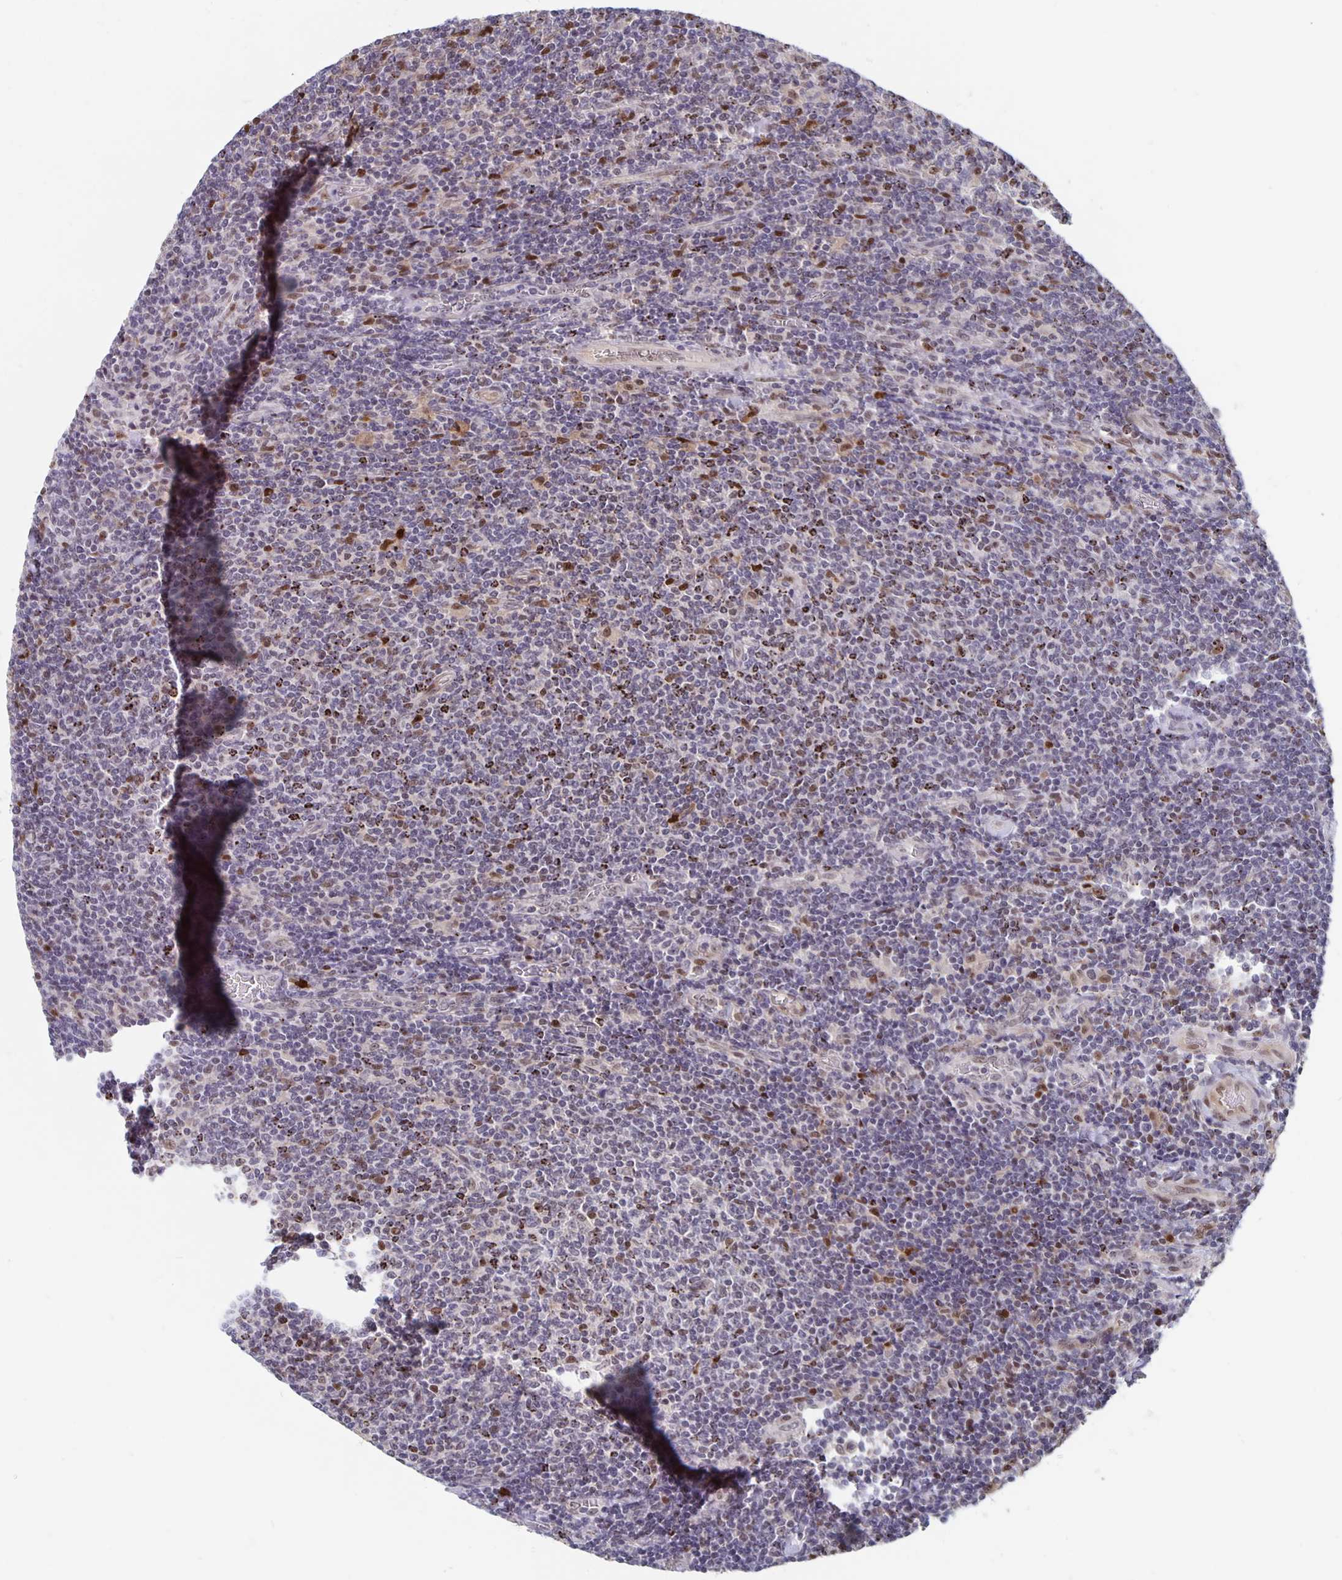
{"staining": {"intensity": "negative", "quantity": "none", "location": "none"}, "tissue": "lymphoma", "cell_type": "Tumor cells", "image_type": "cancer", "snomed": [{"axis": "morphology", "description": "Malignant lymphoma, non-Hodgkin's type, Low grade"}, {"axis": "topography", "description": "Lymph node"}], "caption": "Low-grade malignant lymphoma, non-Hodgkin's type was stained to show a protein in brown. There is no significant expression in tumor cells. The staining is performed using DAB brown chromogen with nuclei counter-stained in using hematoxylin.", "gene": "ZNF691", "patient": {"sex": "male", "age": 52}}